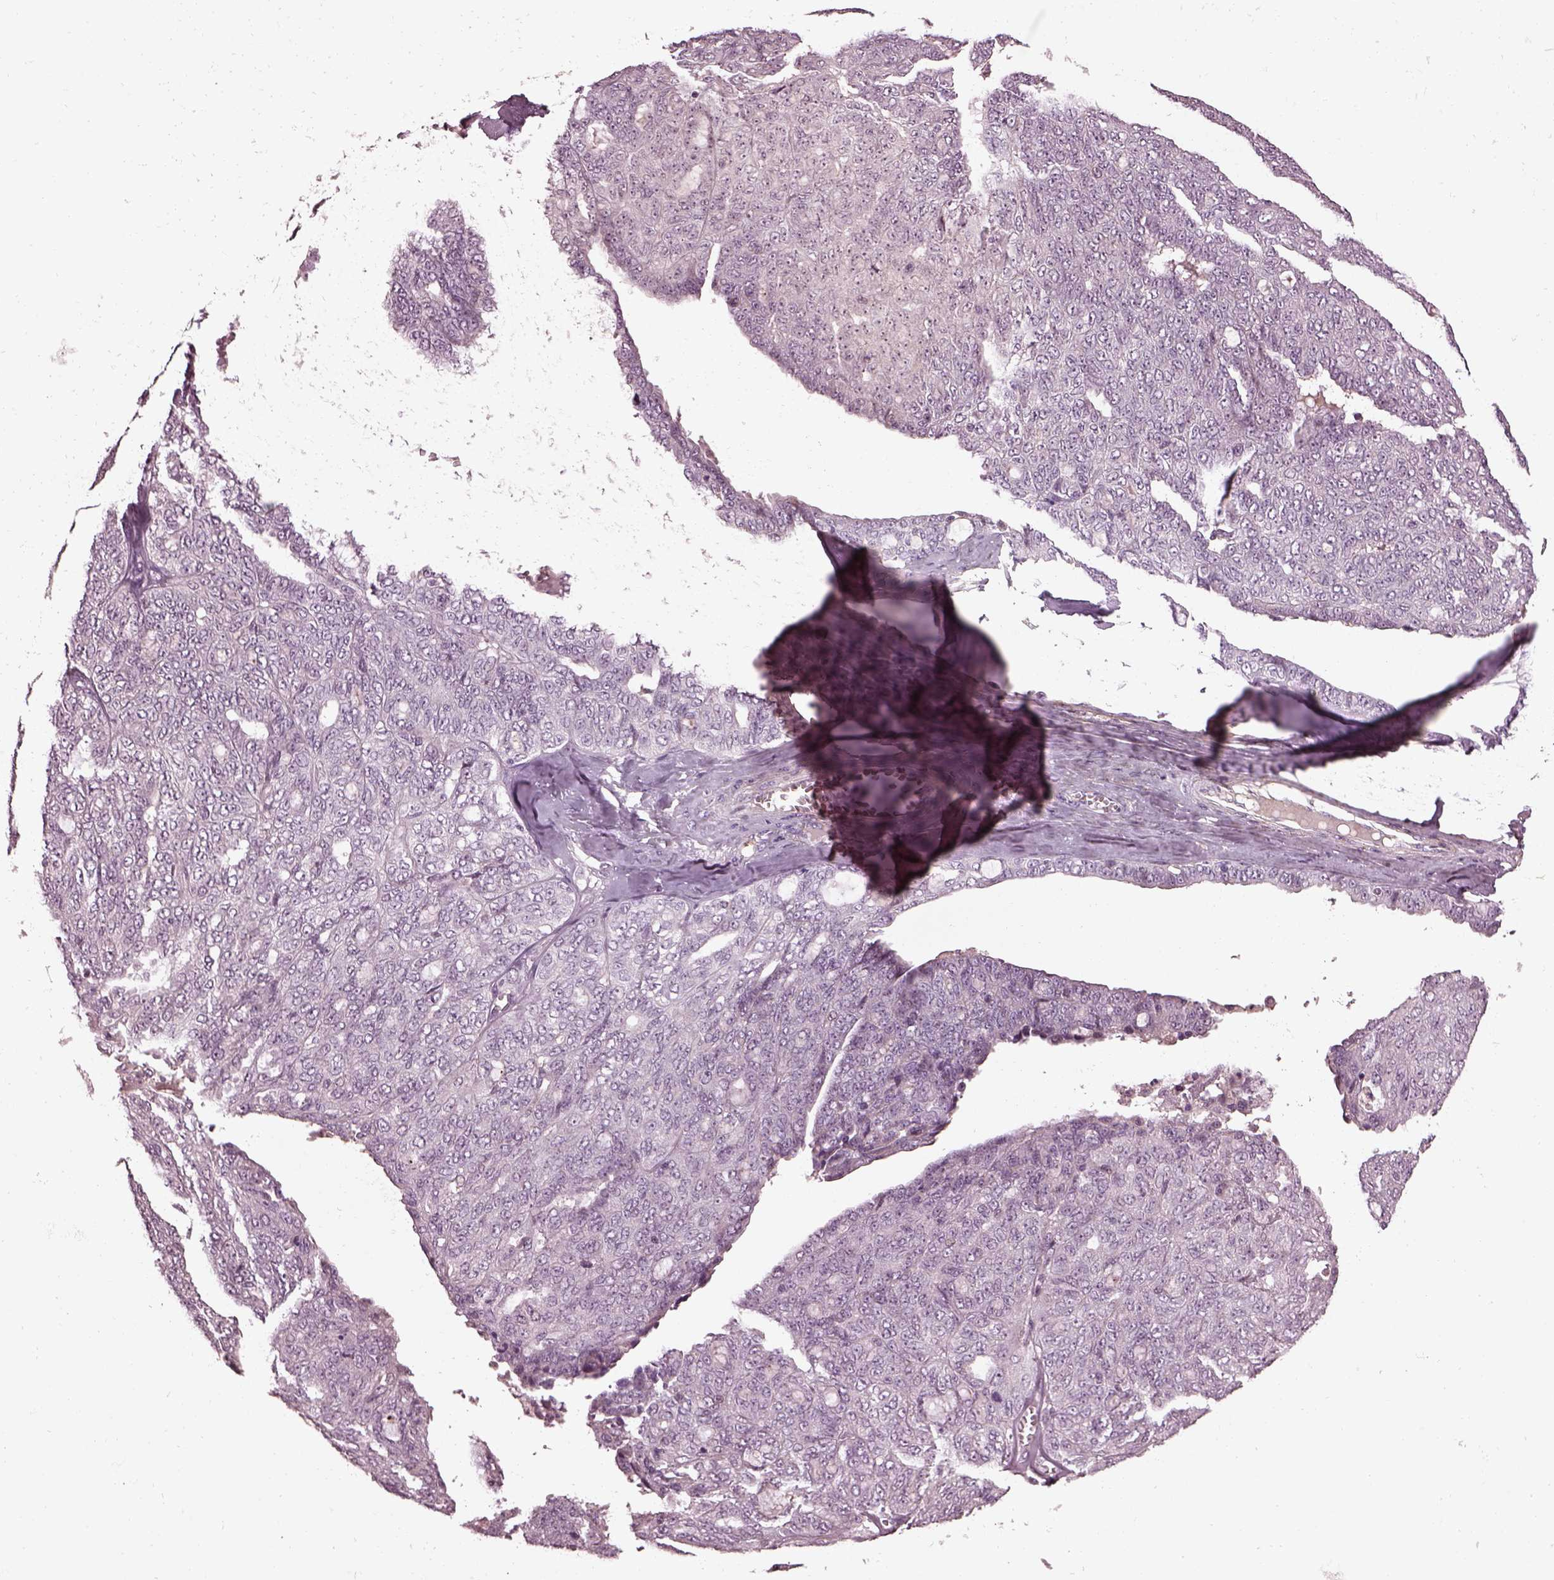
{"staining": {"intensity": "negative", "quantity": "none", "location": "none"}, "tissue": "ovarian cancer", "cell_type": "Tumor cells", "image_type": "cancer", "snomed": [{"axis": "morphology", "description": "Cystadenocarcinoma, serous, NOS"}, {"axis": "topography", "description": "Ovary"}], "caption": "There is no significant staining in tumor cells of serous cystadenocarcinoma (ovarian).", "gene": "EFEMP1", "patient": {"sex": "female", "age": 71}}